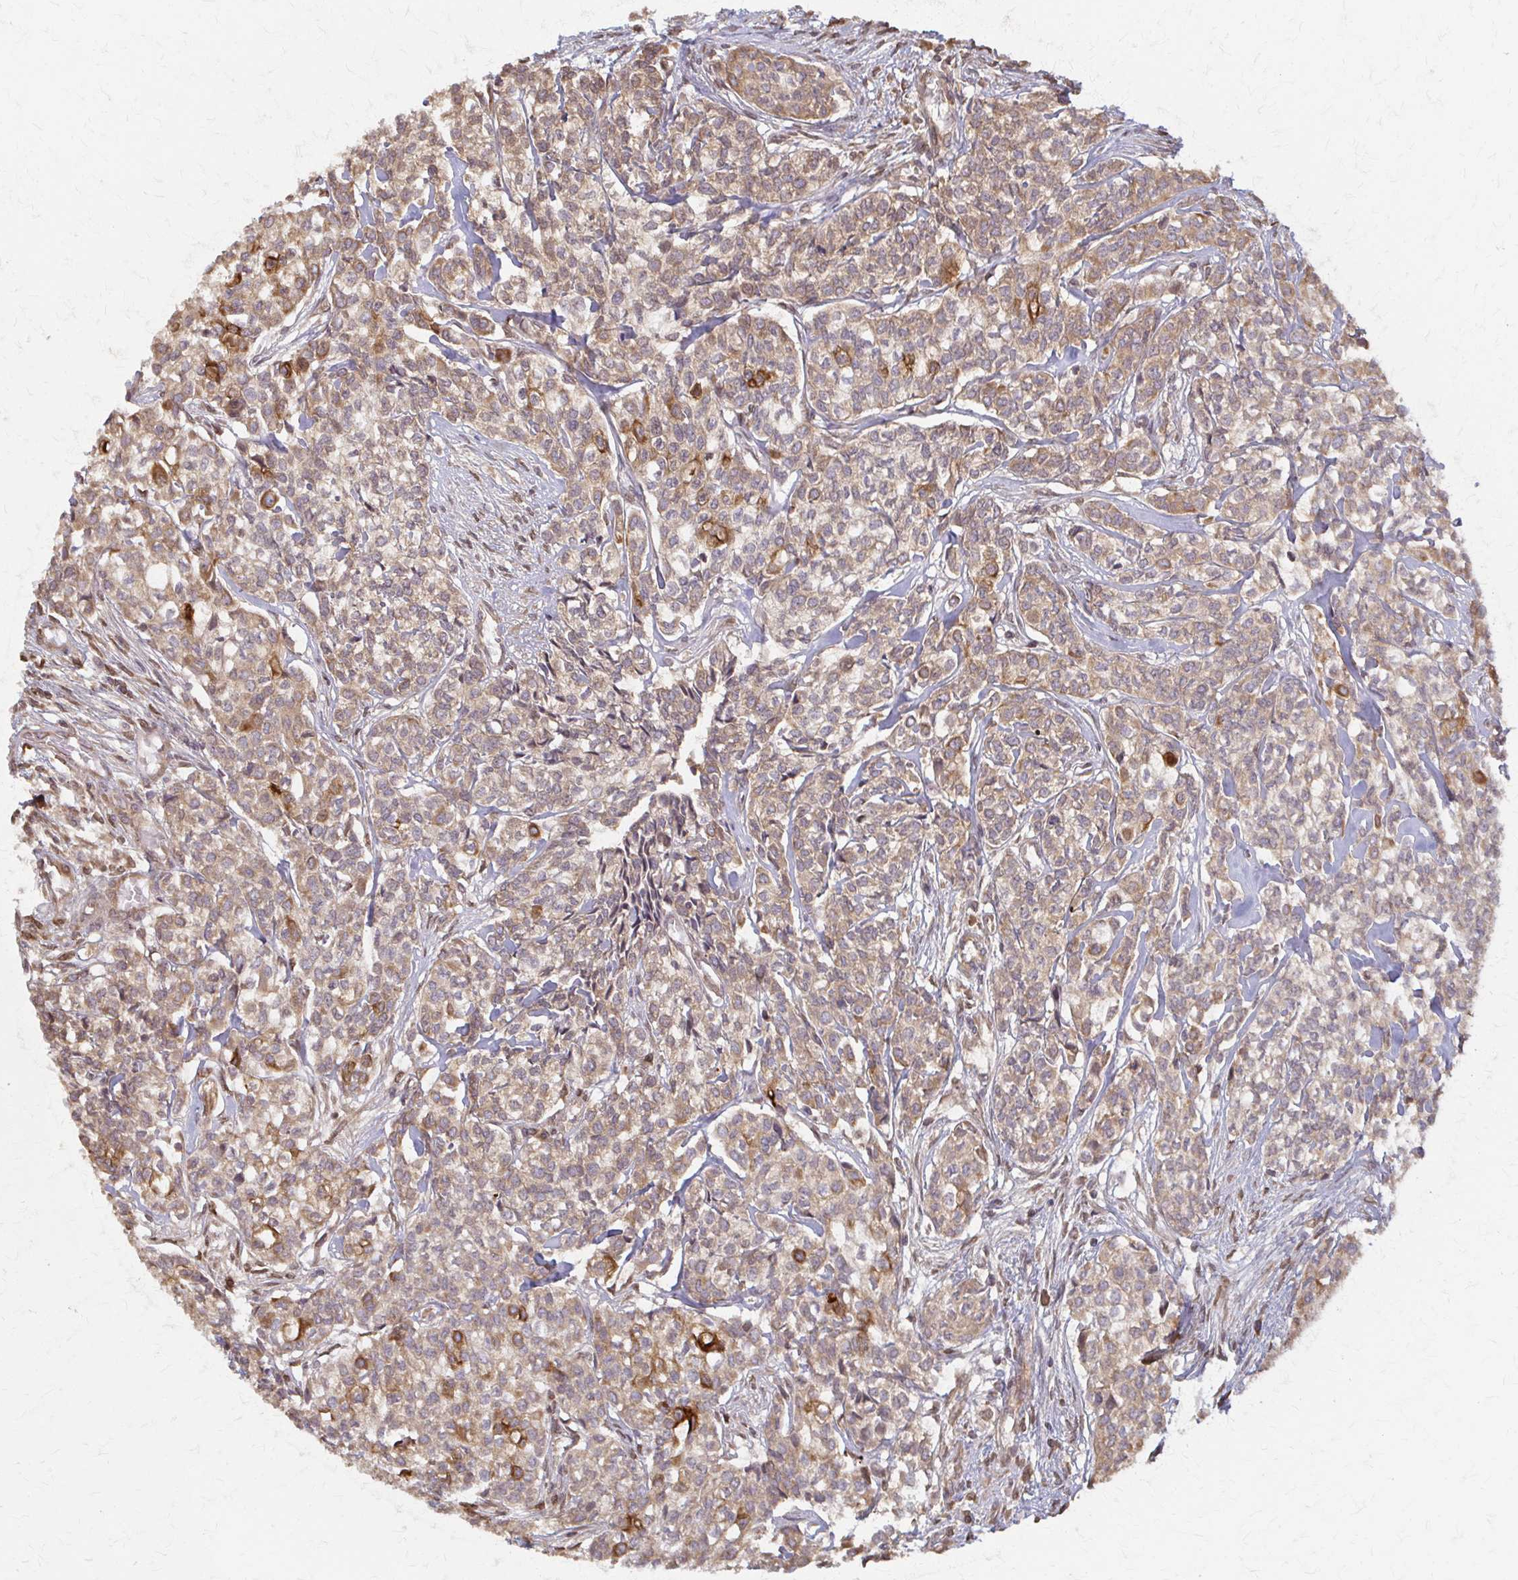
{"staining": {"intensity": "moderate", "quantity": ">75%", "location": "cytoplasmic/membranous"}, "tissue": "head and neck cancer", "cell_type": "Tumor cells", "image_type": "cancer", "snomed": [{"axis": "morphology", "description": "Adenocarcinoma, NOS"}, {"axis": "topography", "description": "Head-Neck"}], "caption": "Tumor cells show medium levels of moderate cytoplasmic/membranous staining in about >75% of cells in human adenocarcinoma (head and neck).", "gene": "ARHGAP35", "patient": {"sex": "male", "age": 81}}